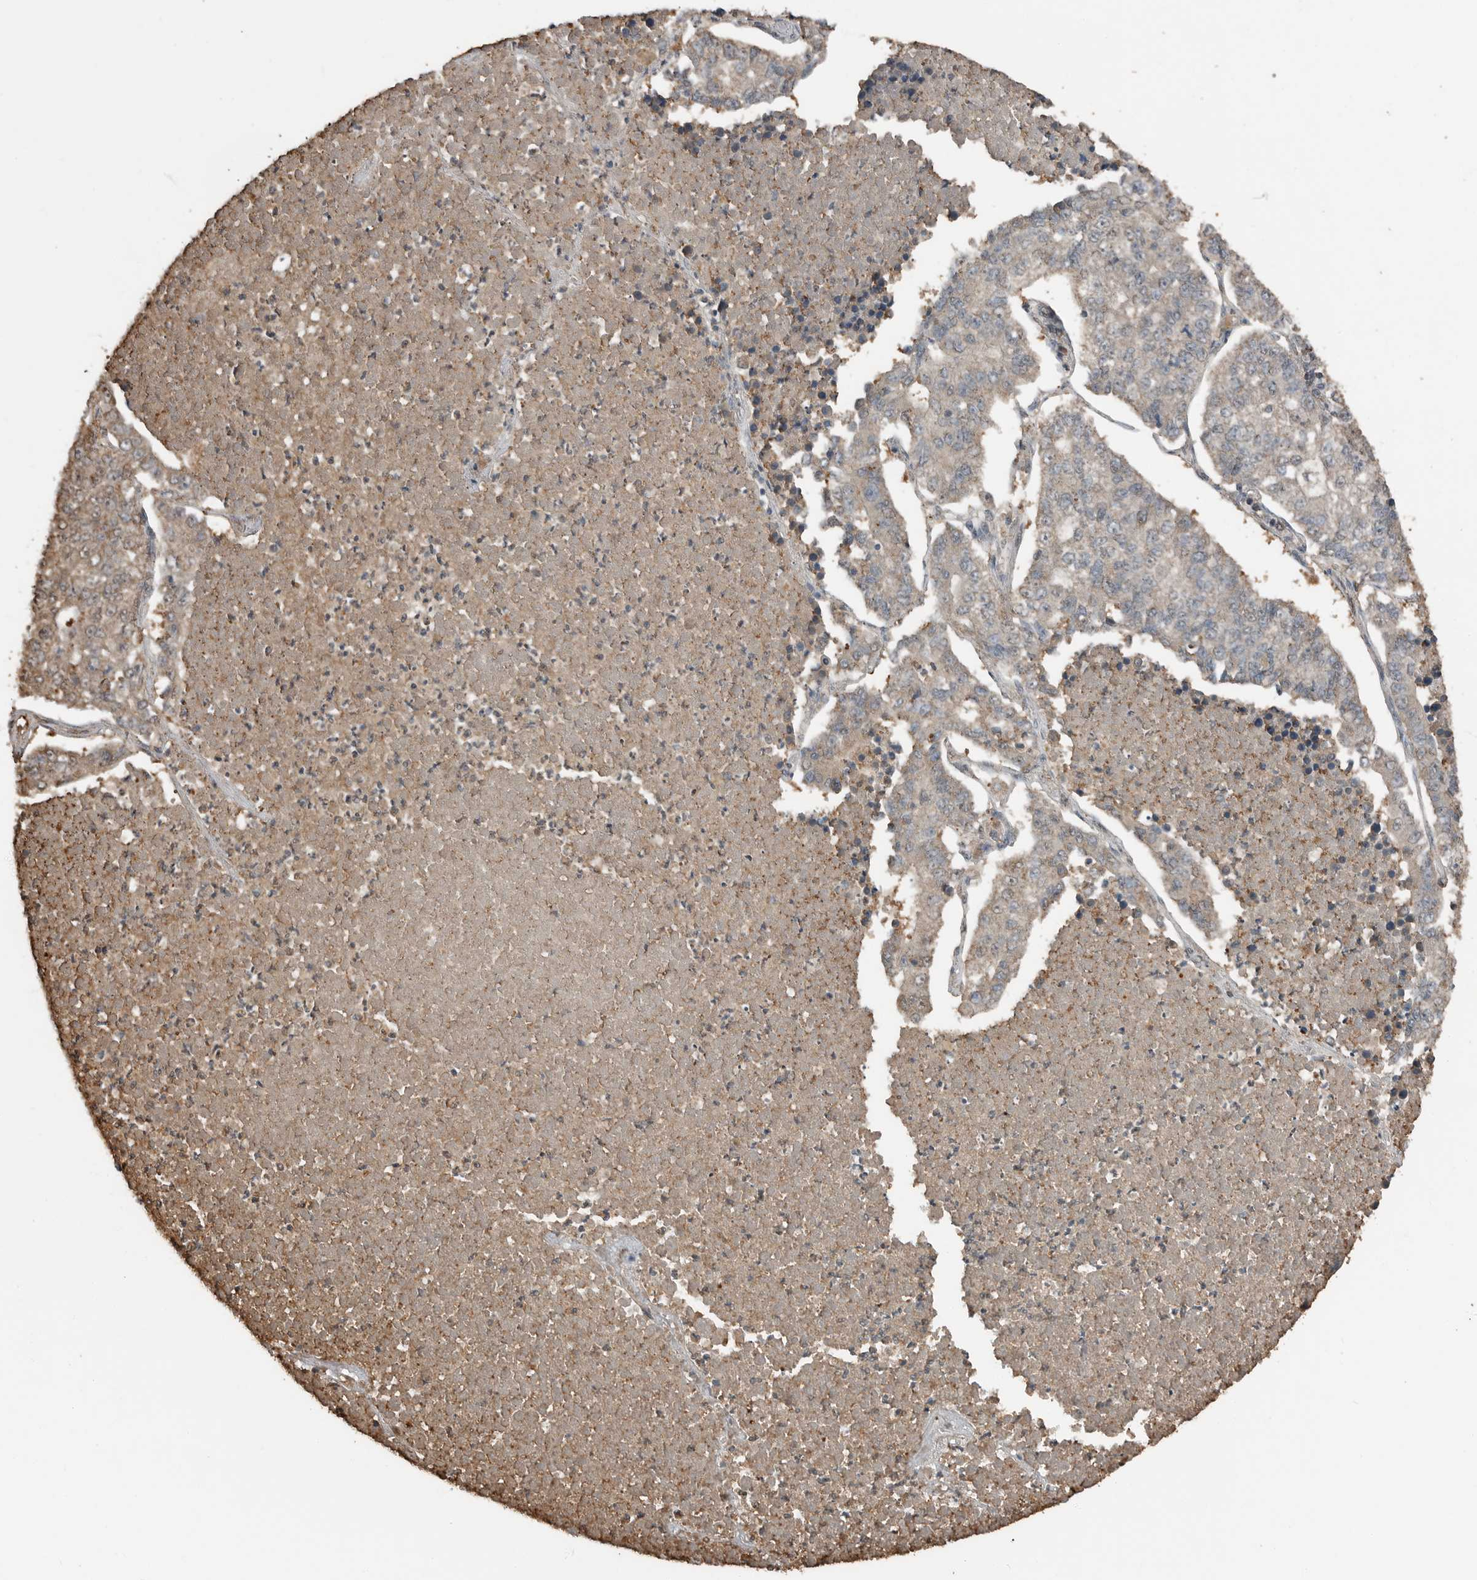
{"staining": {"intensity": "weak", "quantity": ">75%", "location": "cytoplasmic/membranous"}, "tissue": "lung cancer", "cell_type": "Tumor cells", "image_type": "cancer", "snomed": [{"axis": "morphology", "description": "Adenocarcinoma, NOS"}, {"axis": "topography", "description": "Lung"}], "caption": "Tumor cells show low levels of weak cytoplasmic/membranous staining in approximately >75% of cells in lung adenocarcinoma. (Stains: DAB in brown, nuclei in blue, Microscopy: brightfield microscopy at high magnification).", "gene": "BLZF1", "patient": {"sex": "male", "age": 49}}